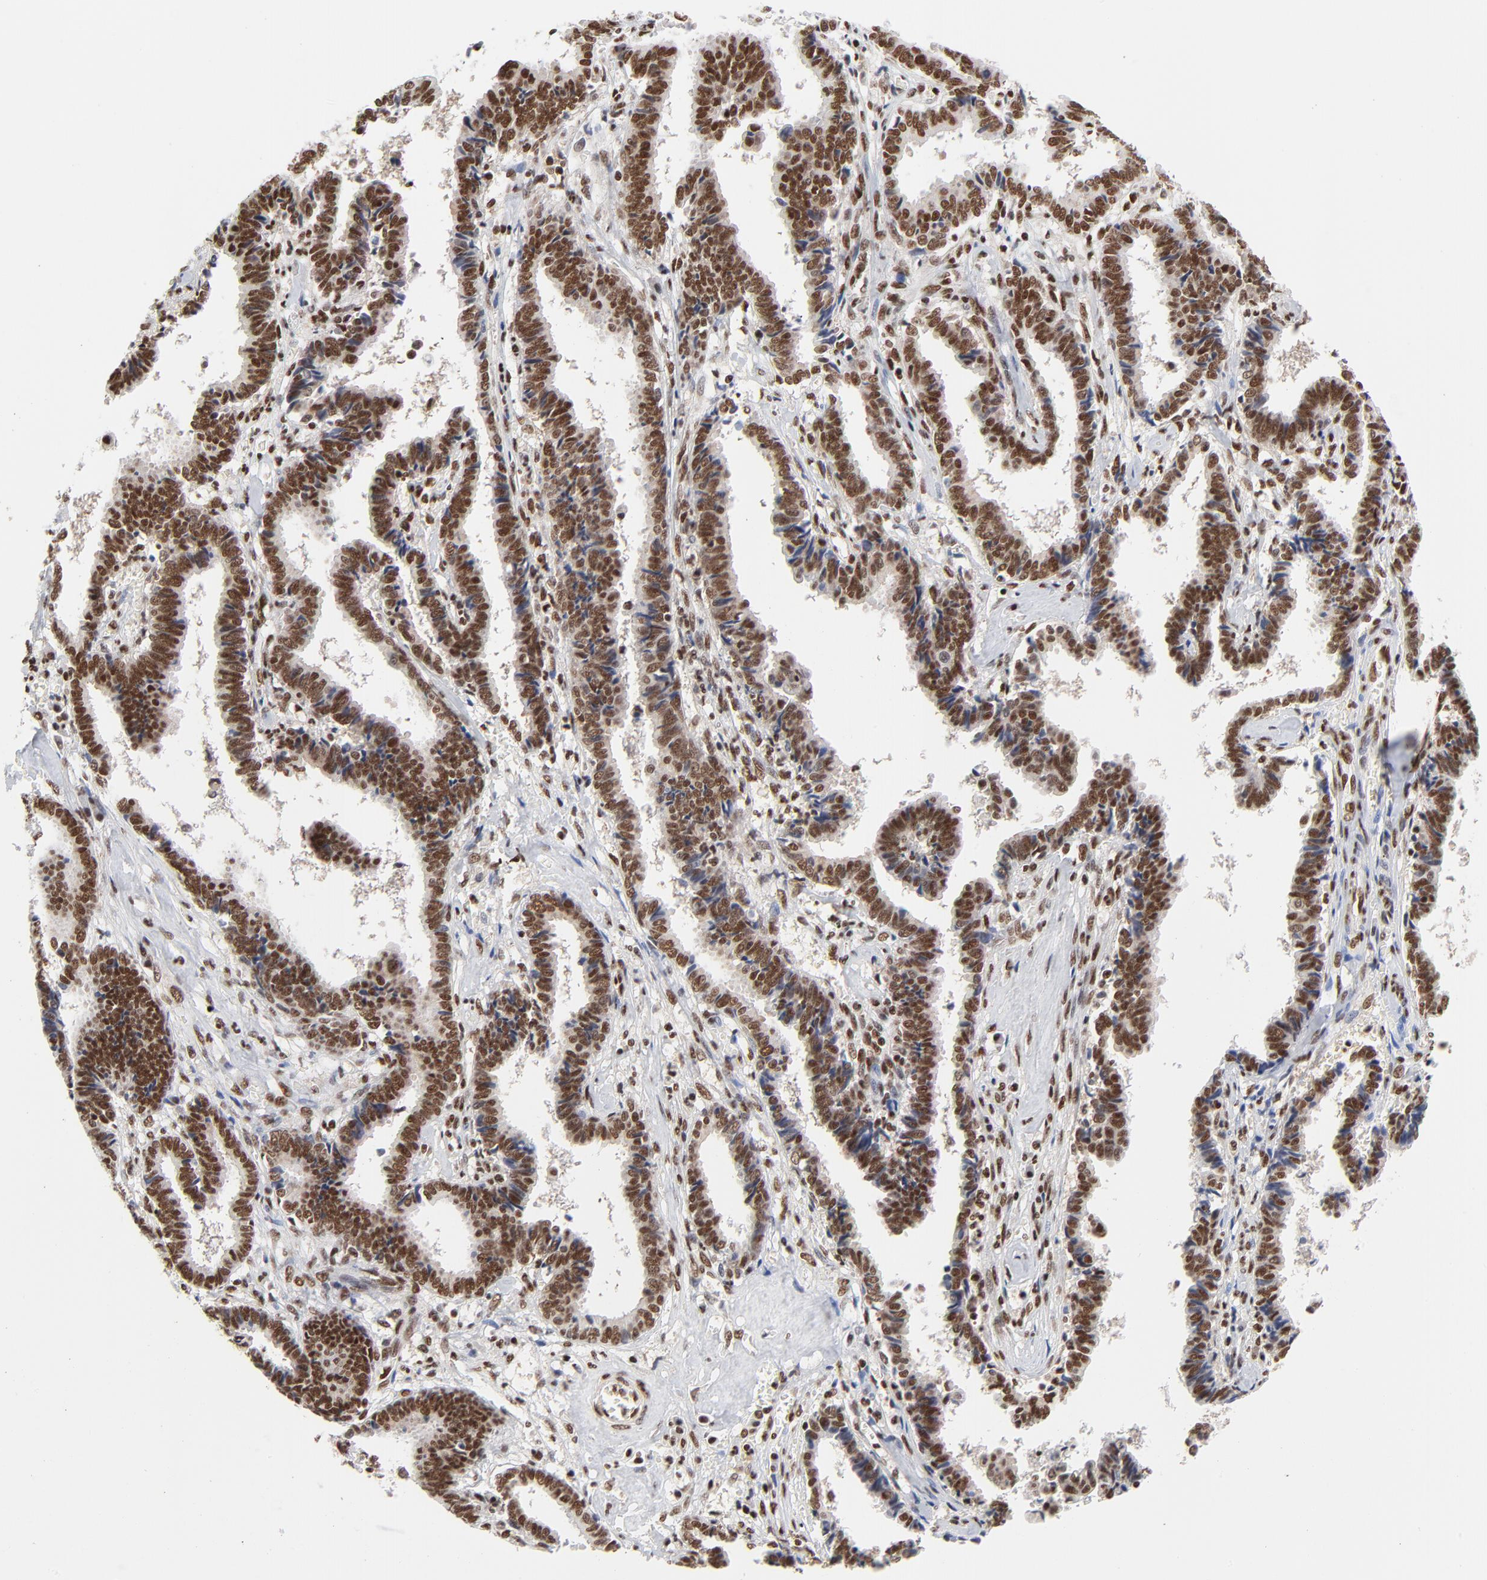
{"staining": {"intensity": "strong", "quantity": ">75%", "location": "nuclear"}, "tissue": "liver cancer", "cell_type": "Tumor cells", "image_type": "cancer", "snomed": [{"axis": "morphology", "description": "Cholangiocarcinoma"}, {"axis": "topography", "description": "Liver"}], "caption": "IHC photomicrograph of neoplastic tissue: liver cancer stained using immunohistochemistry (IHC) demonstrates high levels of strong protein expression localized specifically in the nuclear of tumor cells, appearing as a nuclear brown color.", "gene": "CREB1", "patient": {"sex": "male", "age": 57}}